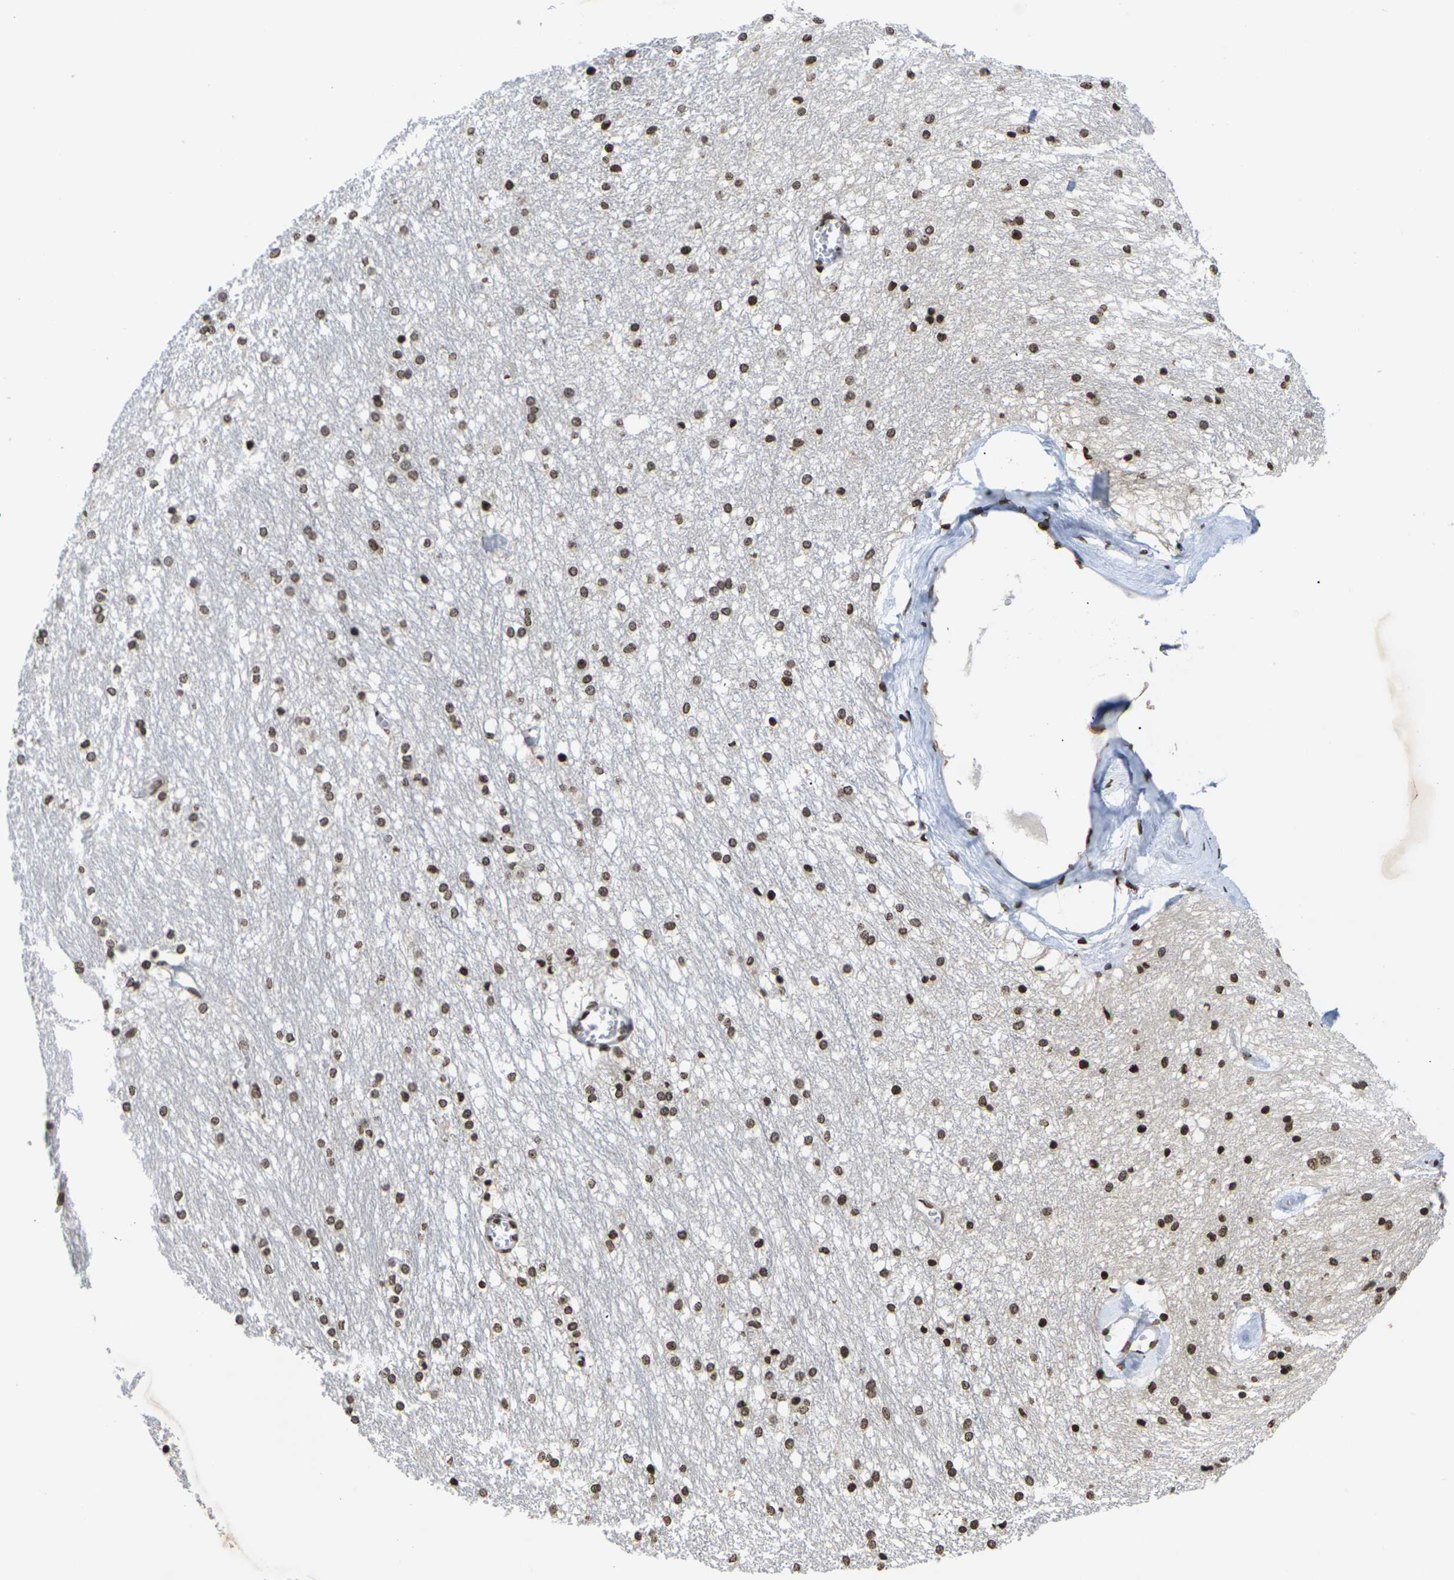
{"staining": {"intensity": "strong", "quantity": ">75%", "location": "nuclear"}, "tissue": "caudate", "cell_type": "Glial cells", "image_type": "normal", "snomed": [{"axis": "morphology", "description": "Normal tissue, NOS"}, {"axis": "topography", "description": "Lateral ventricle wall"}], "caption": "Strong nuclear positivity for a protein is seen in about >75% of glial cells of normal caudate using immunohistochemistry (IHC).", "gene": "ETV5", "patient": {"sex": "female", "age": 19}}